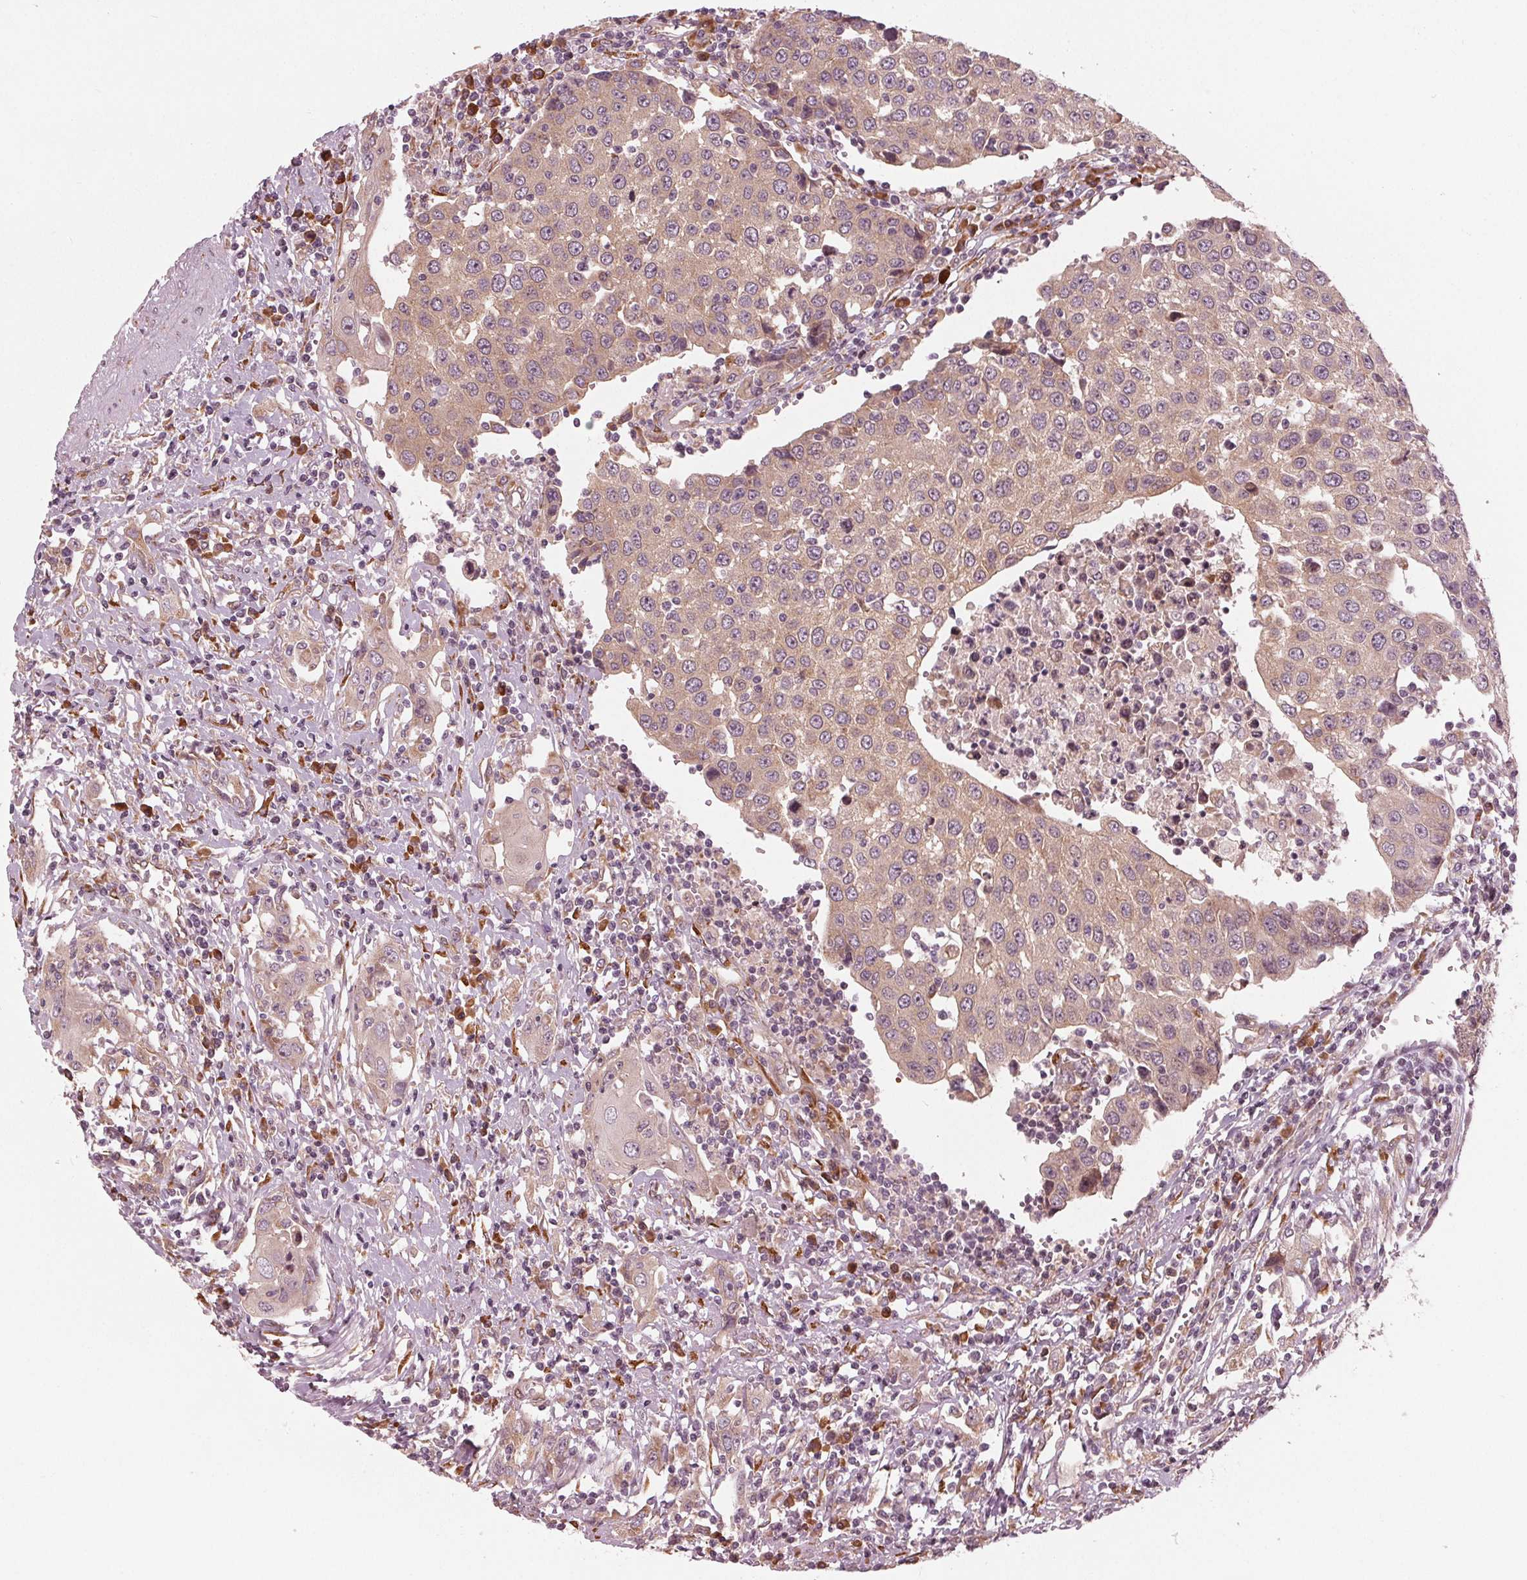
{"staining": {"intensity": "weak", "quantity": ">75%", "location": "cytoplasmic/membranous"}, "tissue": "urothelial cancer", "cell_type": "Tumor cells", "image_type": "cancer", "snomed": [{"axis": "morphology", "description": "Urothelial carcinoma, High grade"}, {"axis": "topography", "description": "Urinary bladder"}], "caption": "The photomicrograph reveals immunohistochemical staining of urothelial cancer. There is weak cytoplasmic/membranous positivity is identified in approximately >75% of tumor cells.", "gene": "CMIP", "patient": {"sex": "female", "age": 85}}